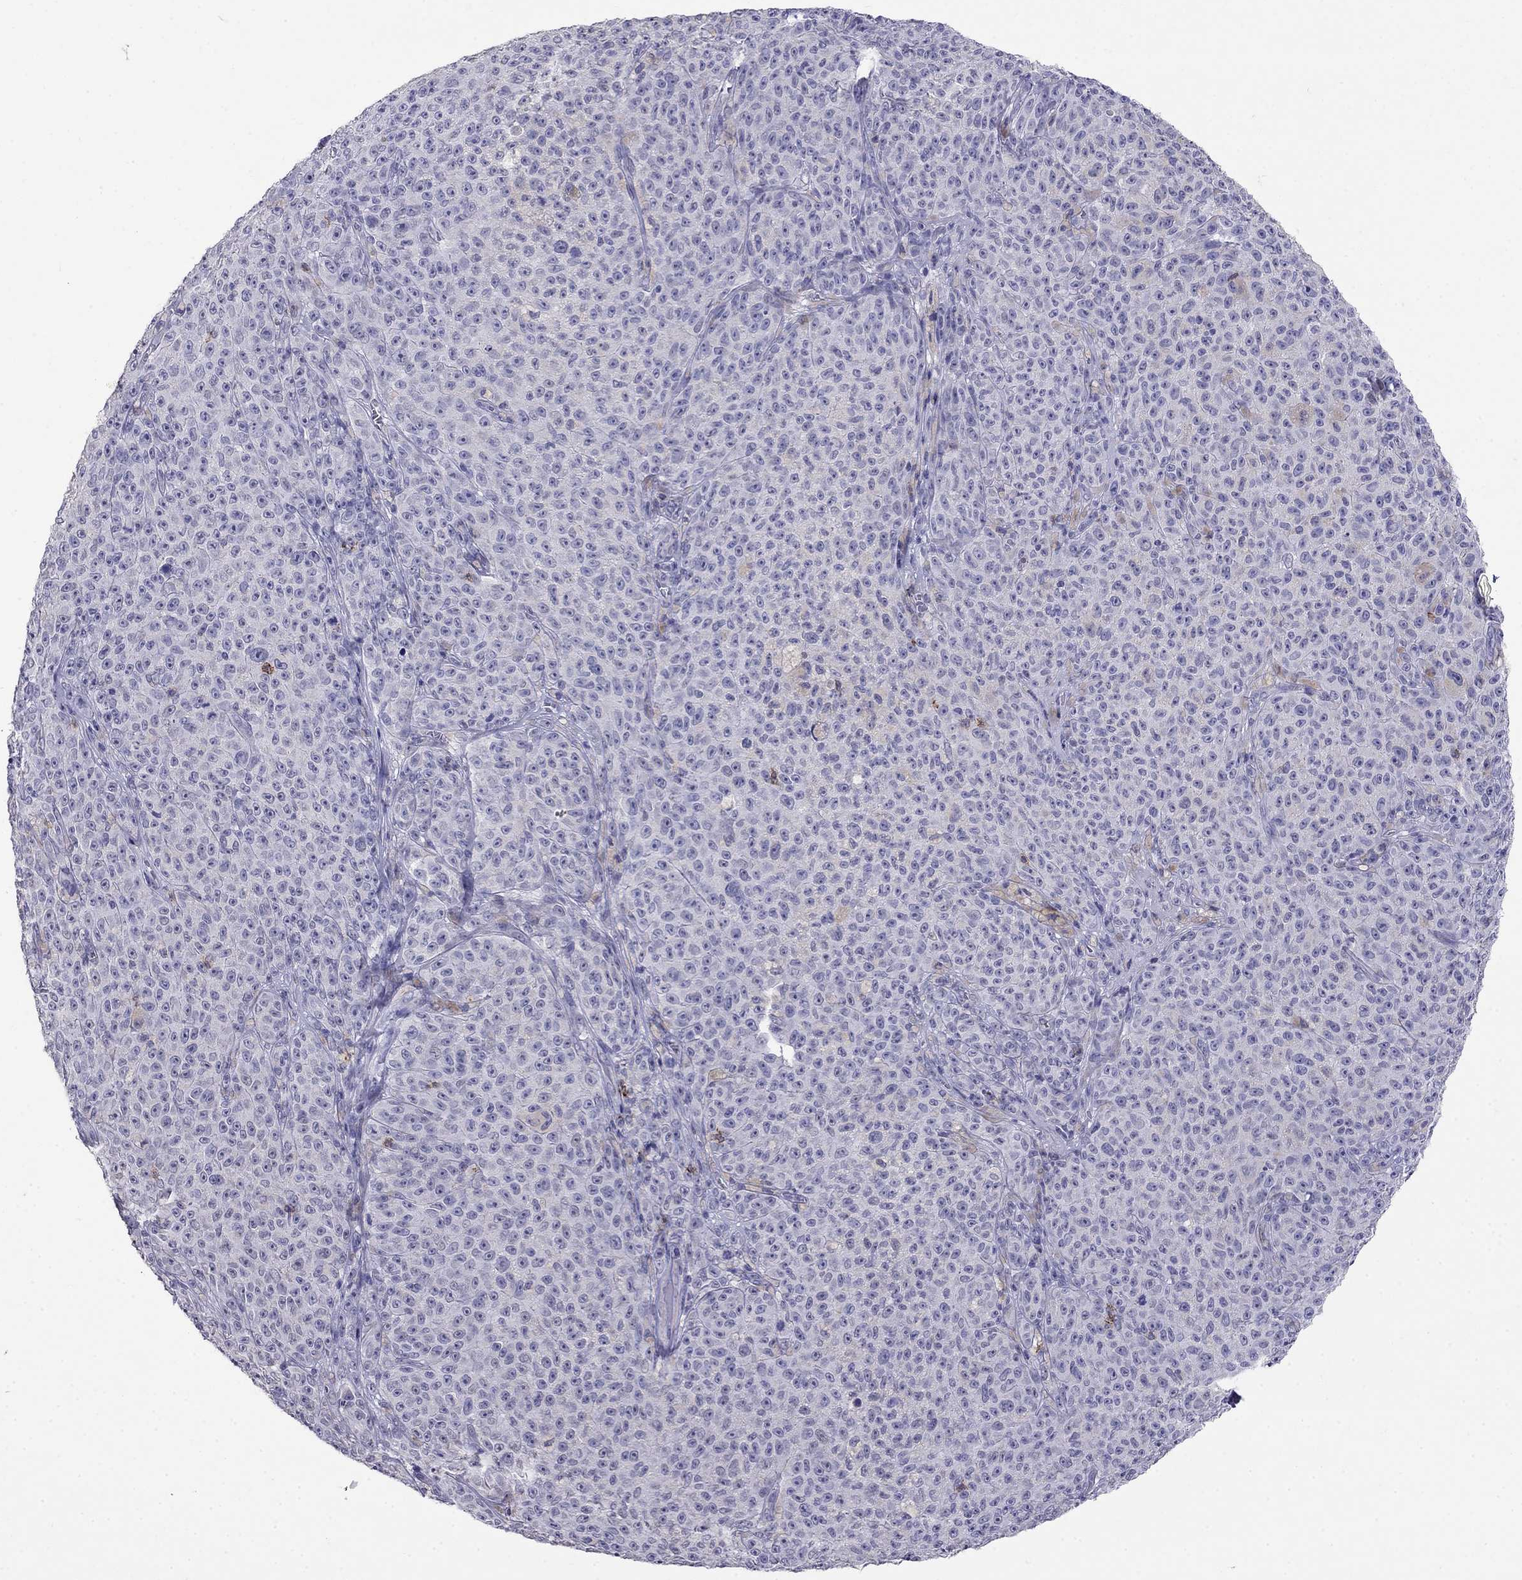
{"staining": {"intensity": "negative", "quantity": "none", "location": "none"}, "tissue": "melanoma", "cell_type": "Tumor cells", "image_type": "cancer", "snomed": [{"axis": "morphology", "description": "Malignant melanoma, NOS"}, {"axis": "topography", "description": "Skin"}], "caption": "Immunohistochemistry (IHC) photomicrograph of neoplastic tissue: human malignant melanoma stained with DAB demonstrates no significant protein expression in tumor cells. The staining is performed using DAB (3,3'-diaminobenzidine) brown chromogen with nuclei counter-stained in using hematoxylin.", "gene": "CD8B", "patient": {"sex": "female", "age": 82}}